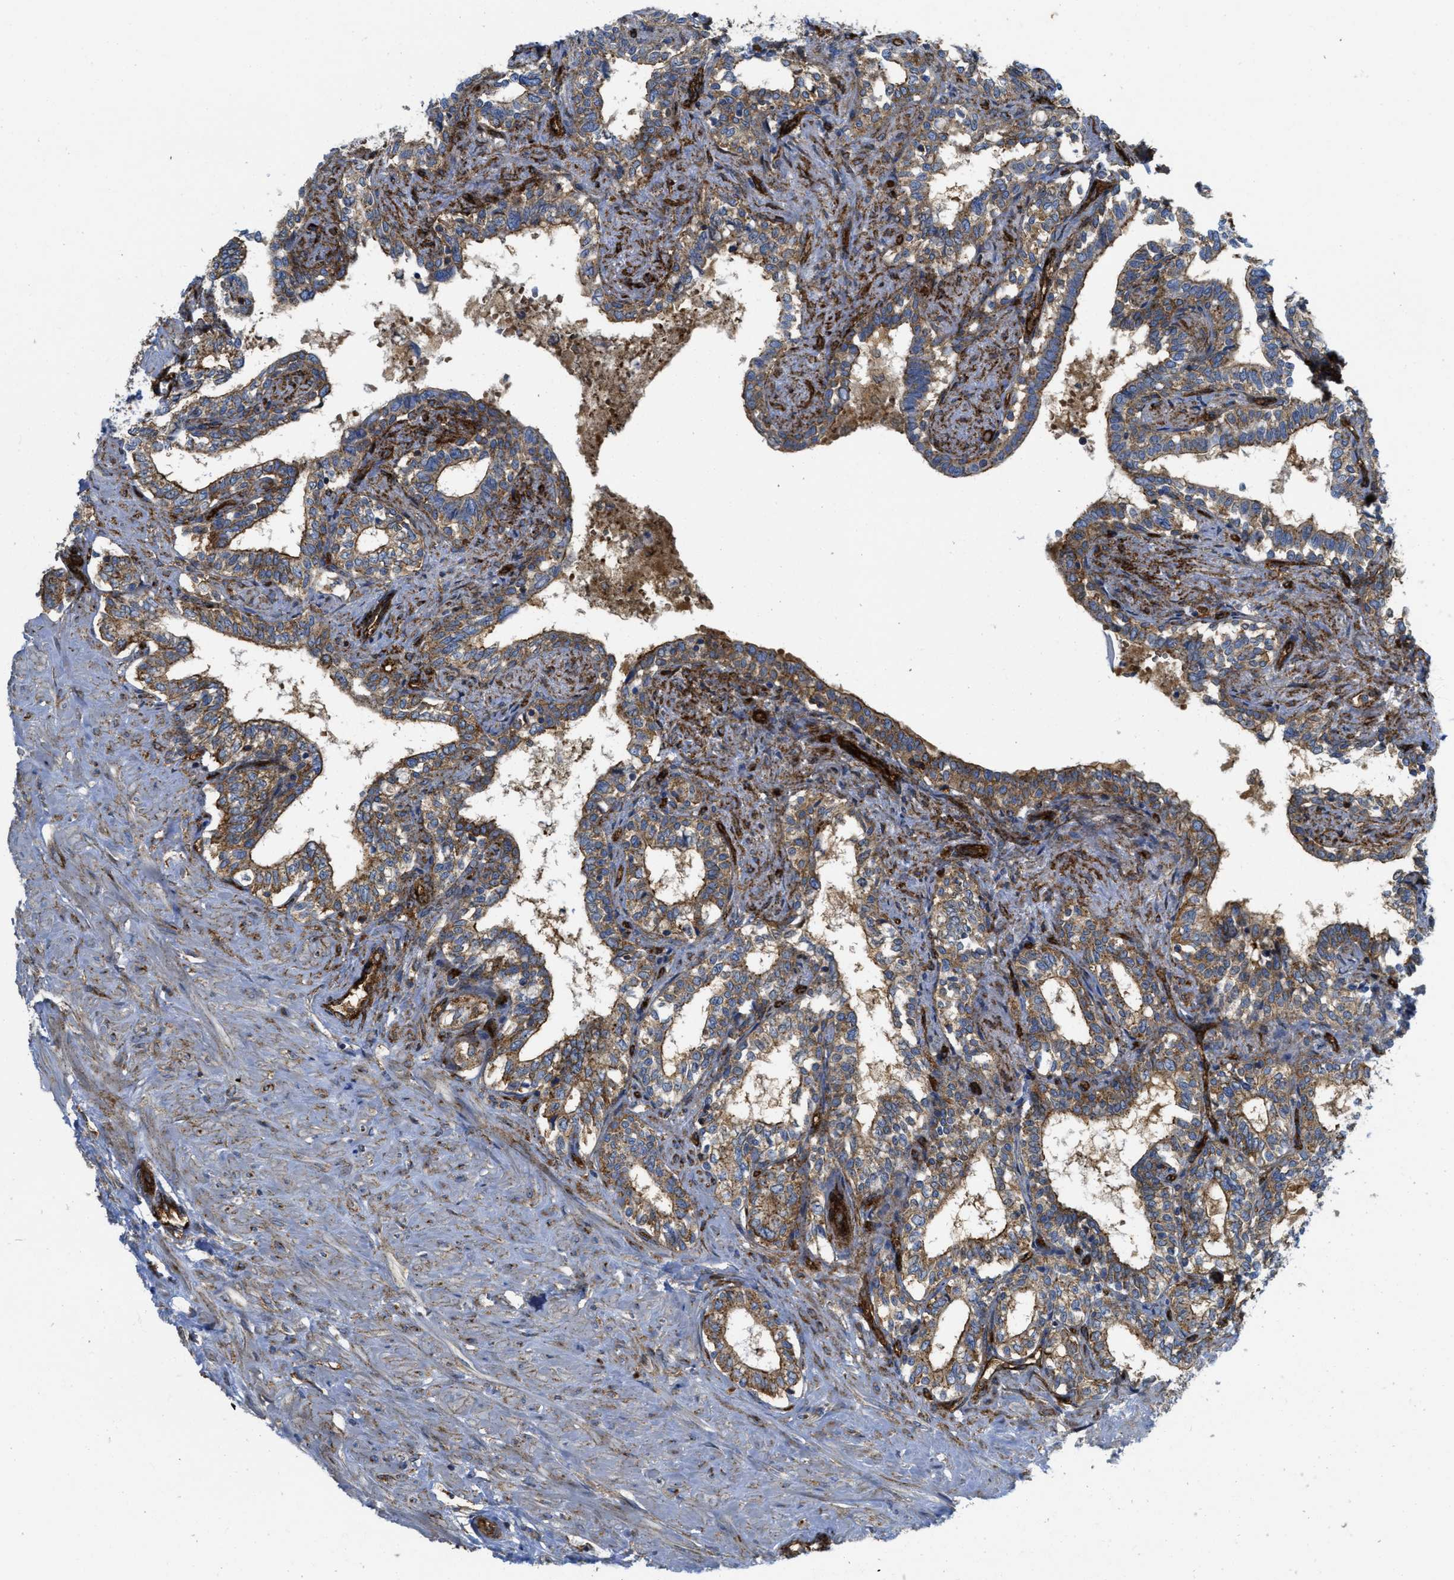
{"staining": {"intensity": "moderate", "quantity": ">75%", "location": "cytoplasmic/membranous"}, "tissue": "seminal vesicle", "cell_type": "Glandular cells", "image_type": "normal", "snomed": [{"axis": "morphology", "description": "Normal tissue, NOS"}, {"axis": "morphology", "description": "Adenocarcinoma, High grade"}, {"axis": "topography", "description": "Prostate"}, {"axis": "topography", "description": "Seminal veicle"}], "caption": "A medium amount of moderate cytoplasmic/membranous positivity is present in about >75% of glandular cells in unremarkable seminal vesicle.", "gene": "HIP1", "patient": {"sex": "male", "age": 55}}